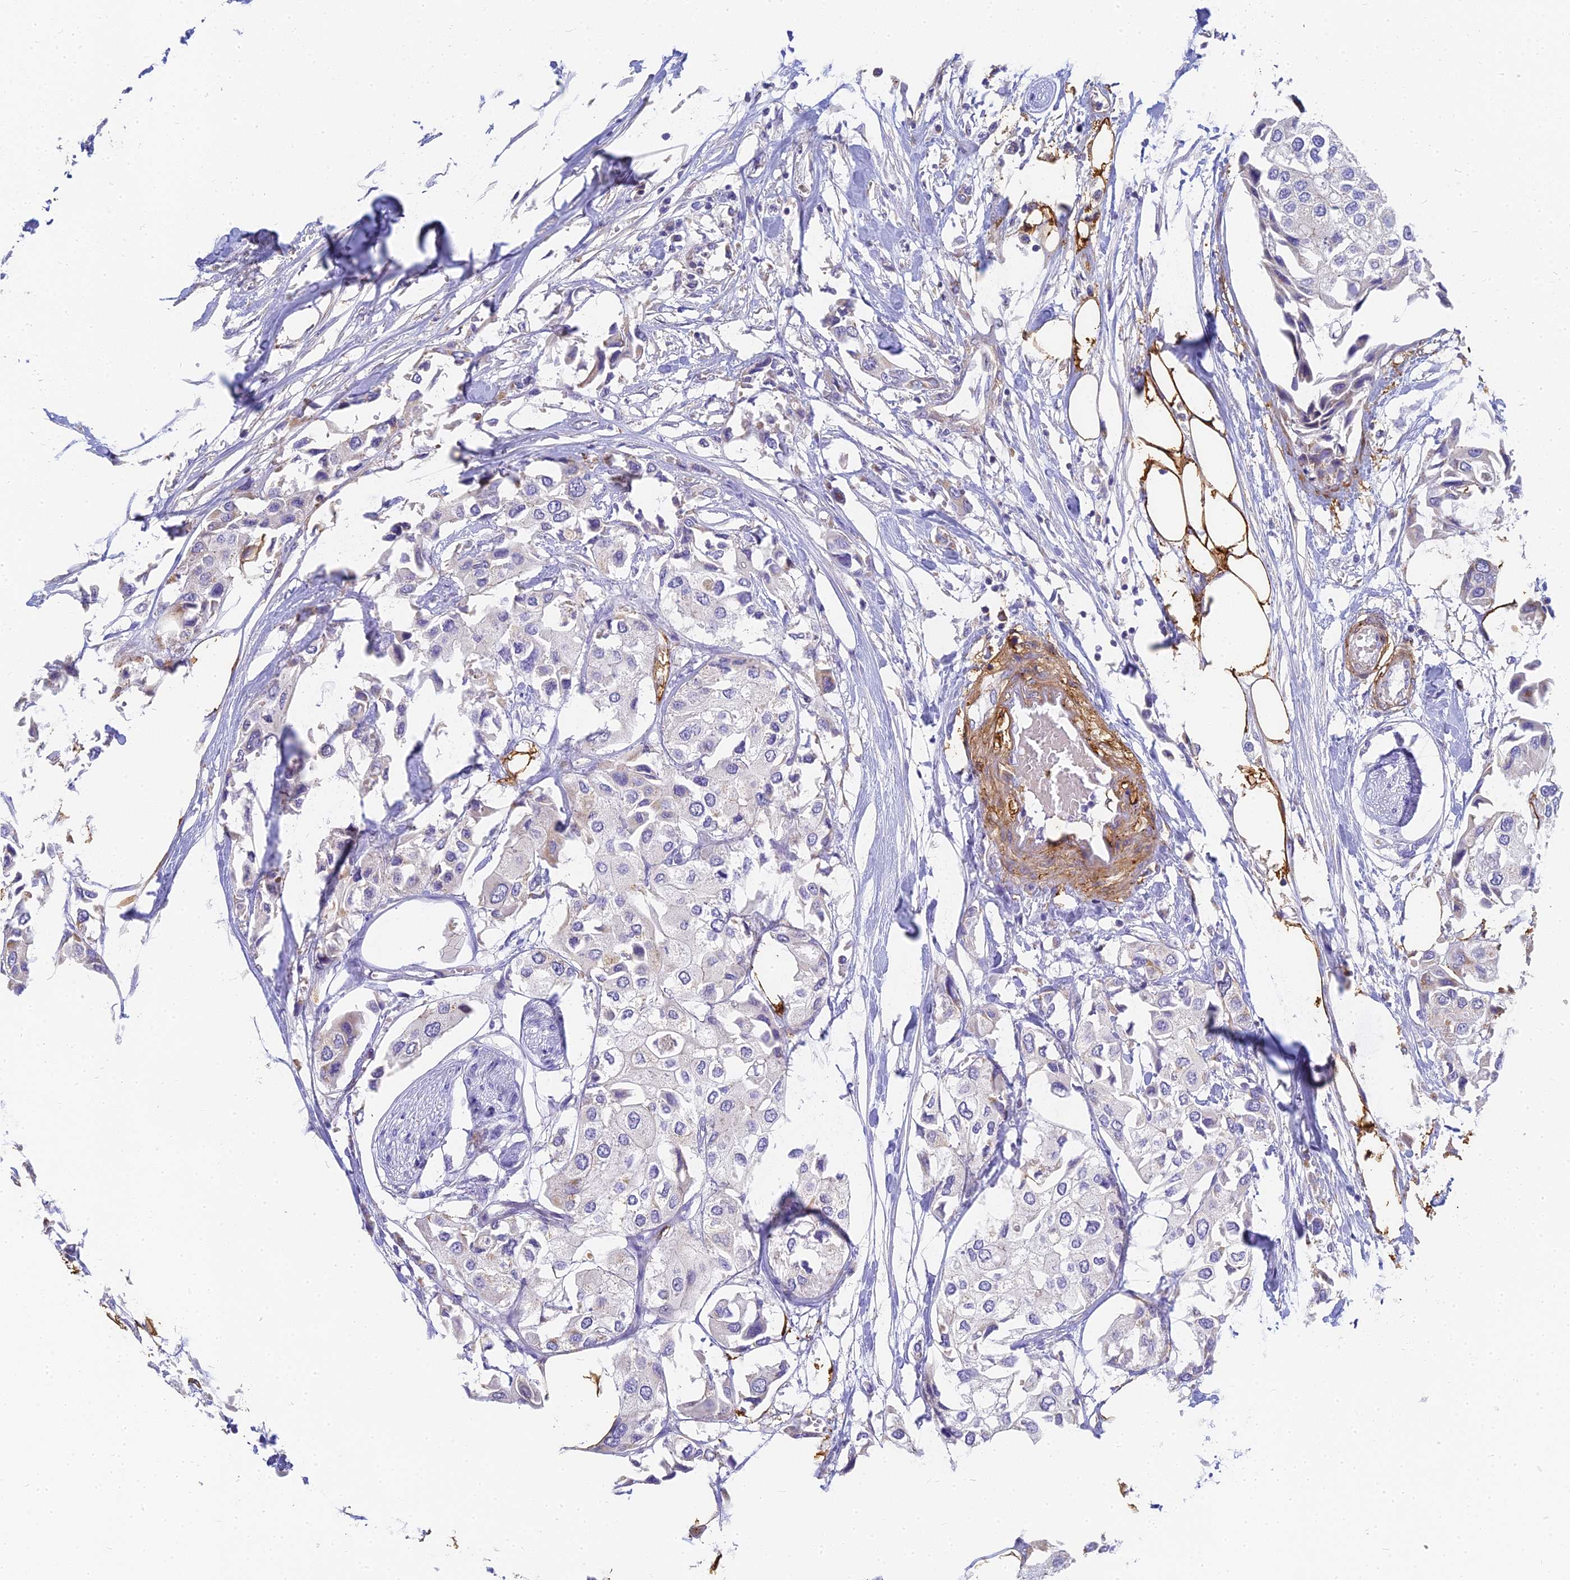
{"staining": {"intensity": "negative", "quantity": "none", "location": "none"}, "tissue": "urothelial cancer", "cell_type": "Tumor cells", "image_type": "cancer", "snomed": [{"axis": "morphology", "description": "Urothelial carcinoma, High grade"}, {"axis": "topography", "description": "Urinary bladder"}], "caption": "Tumor cells are negative for brown protein staining in urothelial carcinoma (high-grade).", "gene": "MRPL15", "patient": {"sex": "male", "age": 64}}